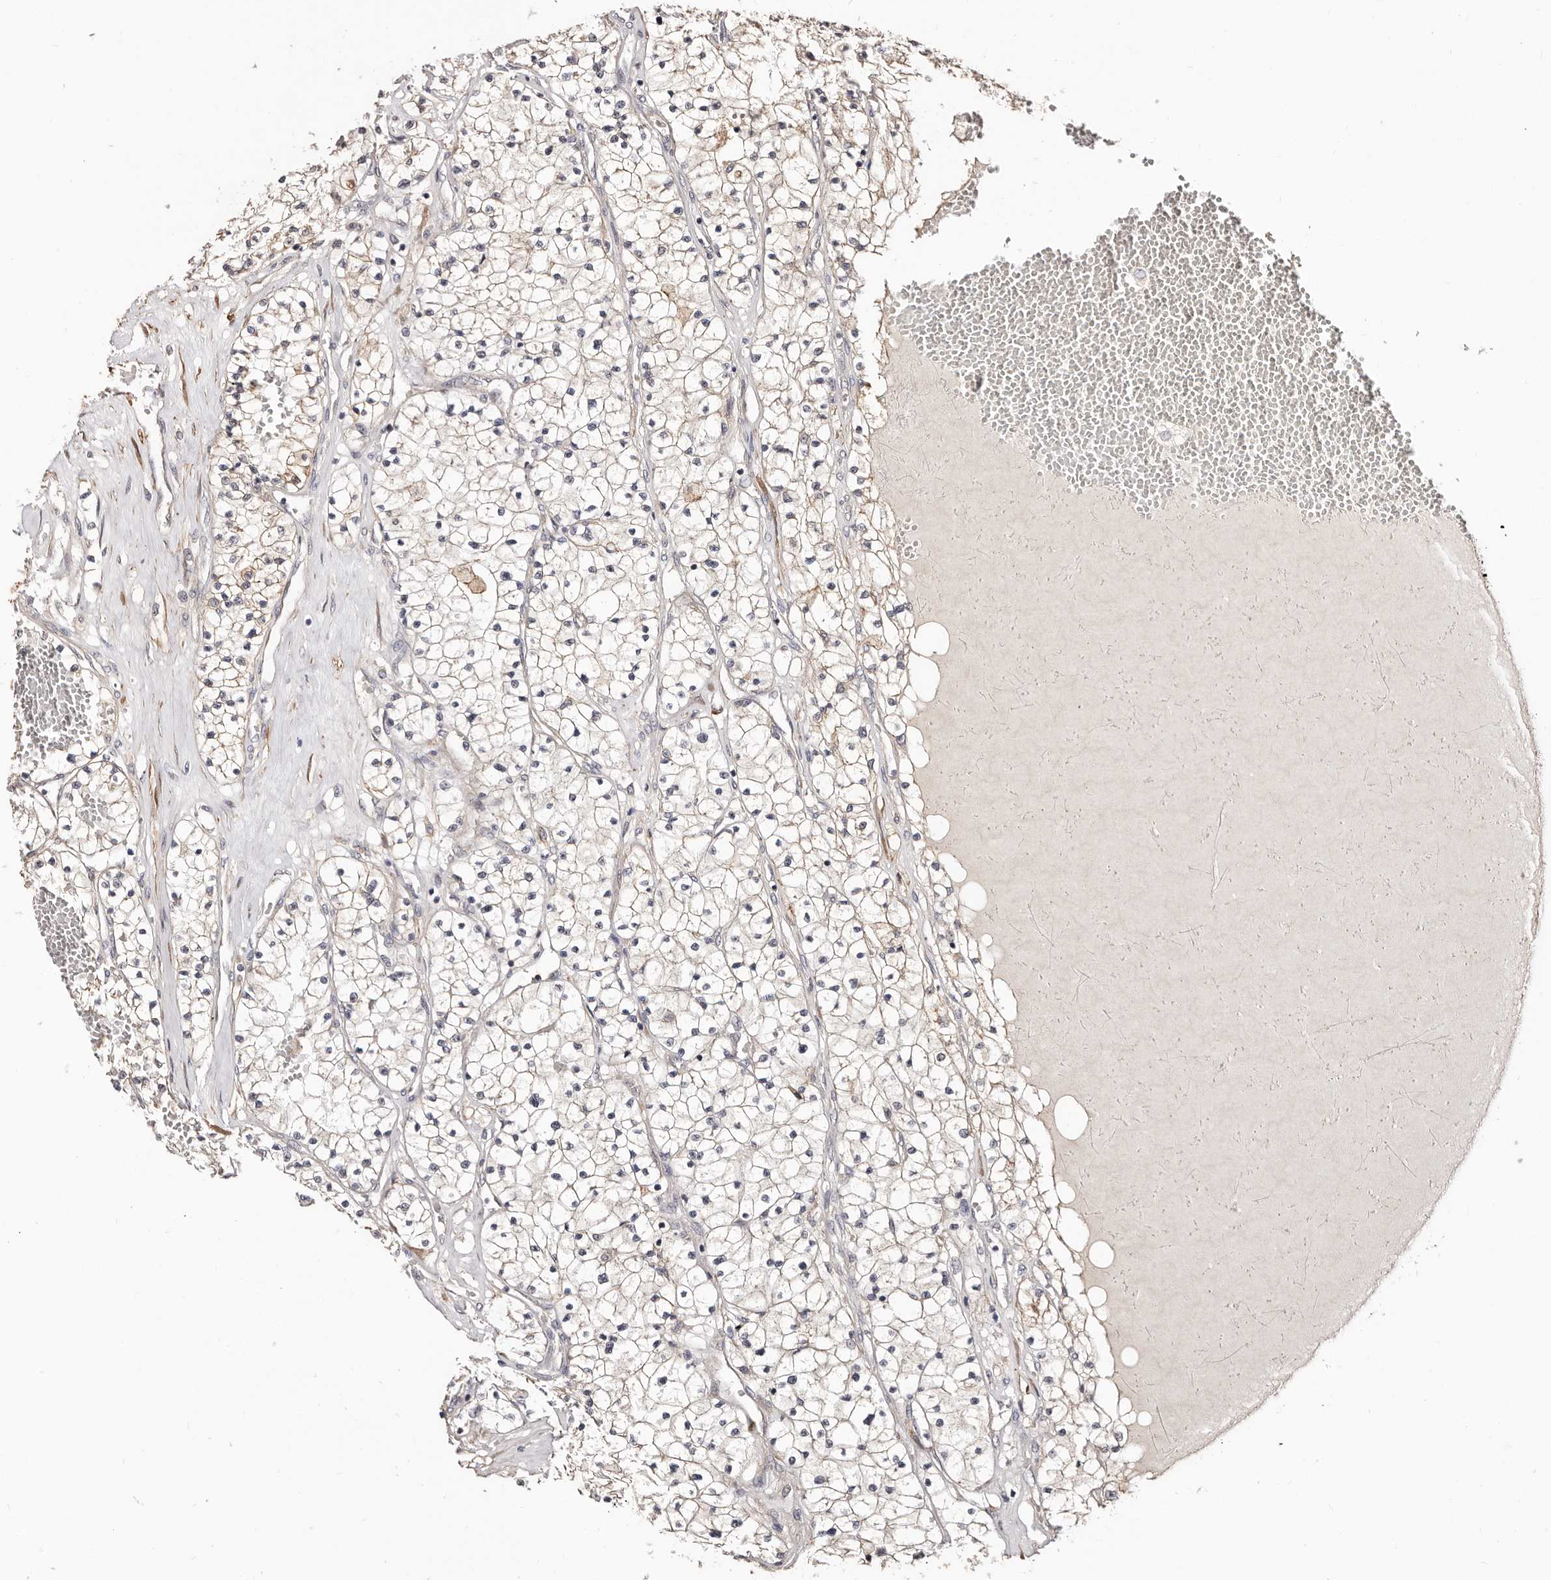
{"staining": {"intensity": "negative", "quantity": "none", "location": "none"}, "tissue": "renal cancer", "cell_type": "Tumor cells", "image_type": "cancer", "snomed": [{"axis": "morphology", "description": "Normal tissue, NOS"}, {"axis": "morphology", "description": "Adenocarcinoma, NOS"}, {"axis": "topography", "description": "Kidney"}], "caption": "Tumor cells show no significant staining in renal adenocarcinoma.", "gene": "TRIP13", "patient": {"sex": "male", "age": 68}}